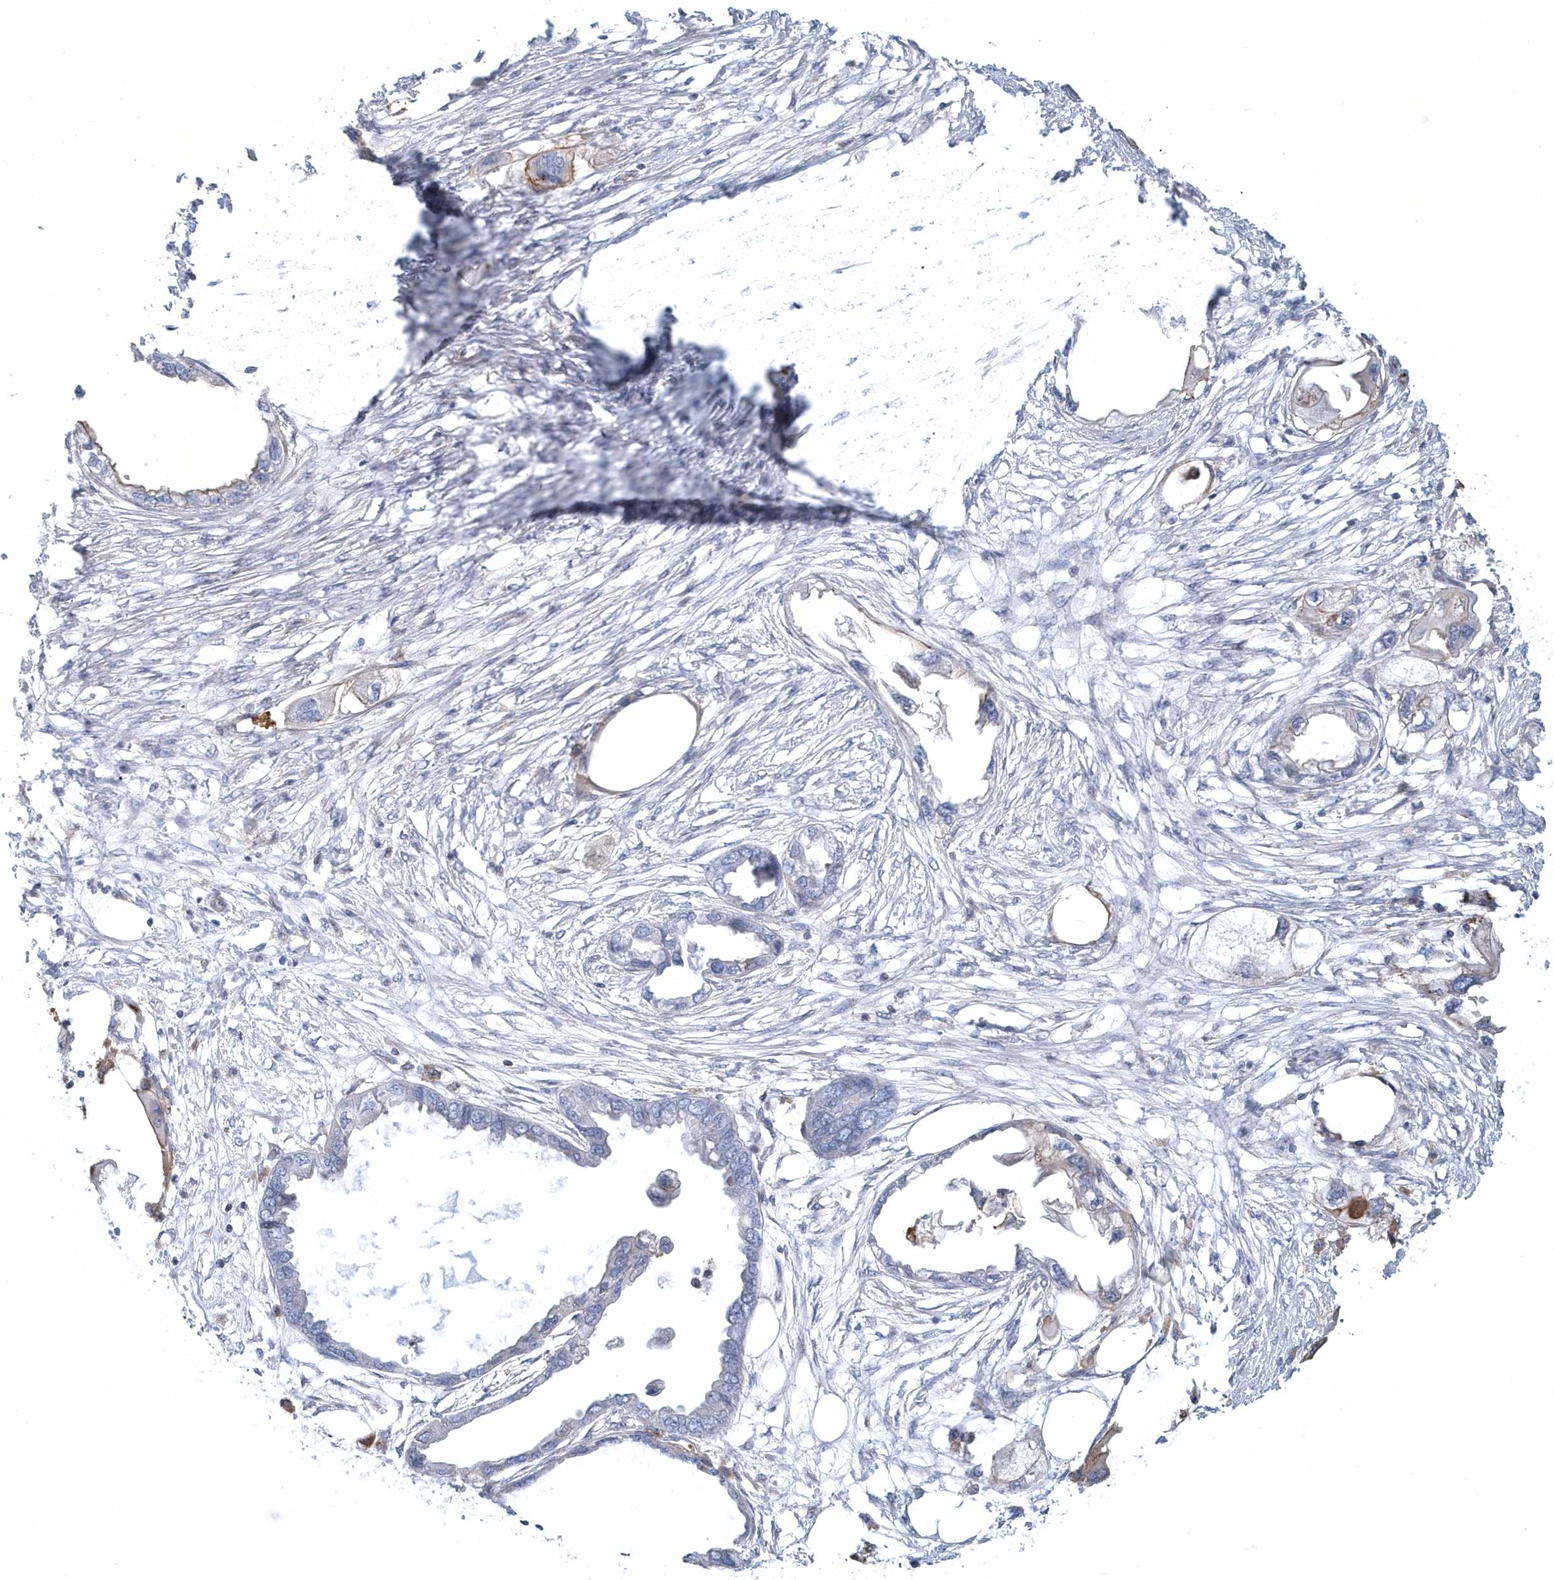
{"staining": {"intensity": "negative", "quantity": "none", "location": "none"}, "tissue": "endometrial cancer", "cell_type": "Tumor cells", "image_type": "cancer", "snomed": [{"axis": "morphology", "description": "Adenocarcinoma, NOS"}, {"axis": "morphology", "description": "Adenocarcinoma, metastatic, NOS"}, {"axis": "topography", "description": "Adipose tissue"}, {"axis": "topography", "description": "Endometrium"}], "caption": "Tumor cells are negative for protein expression in human endometrial cancer (metastatic adenocarcinoma).", "gene": "ARAP2", "patient": {"sex": "female", "age": 67}}